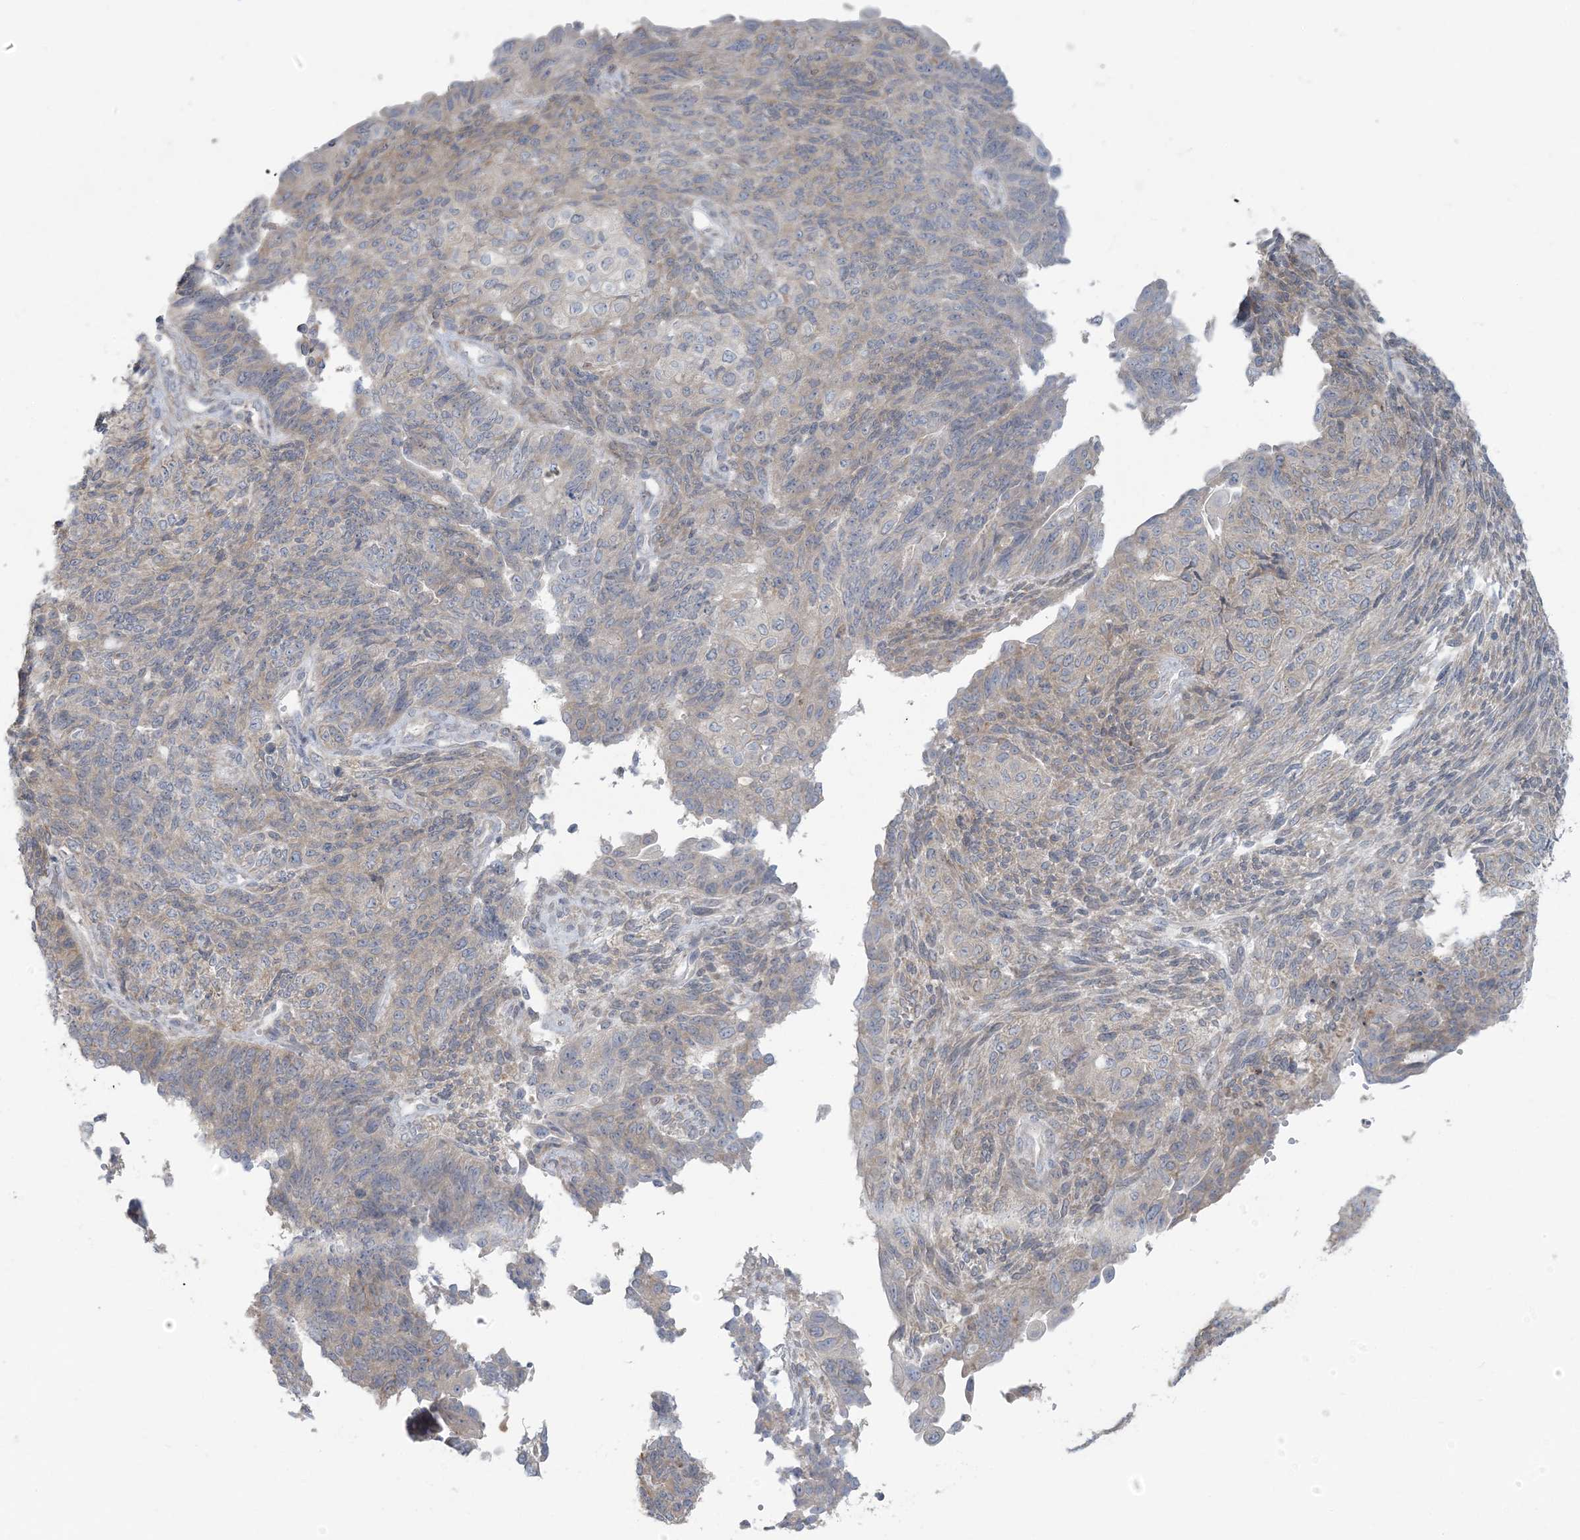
{"staining": {"intensity": "weak", "quantity": "<25%", "location": "cytoplasmic/membranous"}, "tissue": "endometrial cancer", "cell_type": "Tumor cells", "image_type": "cancer", "snomed": [{"axis": "morphology", "description": "Adenocarcinoma, NOS"}, {"axis": "topography", "description": "Endometrium"}], "caption": "Image shows no significant protein expression in tumor cells of endometrial cancer (adenocarcinoma). (DAB (3,3'-diaminobenzidine) immunohistochemistry (IHC), high magnification).", "gene": "EEFSEC", "patient": {"sex": "female", "age": 32}}